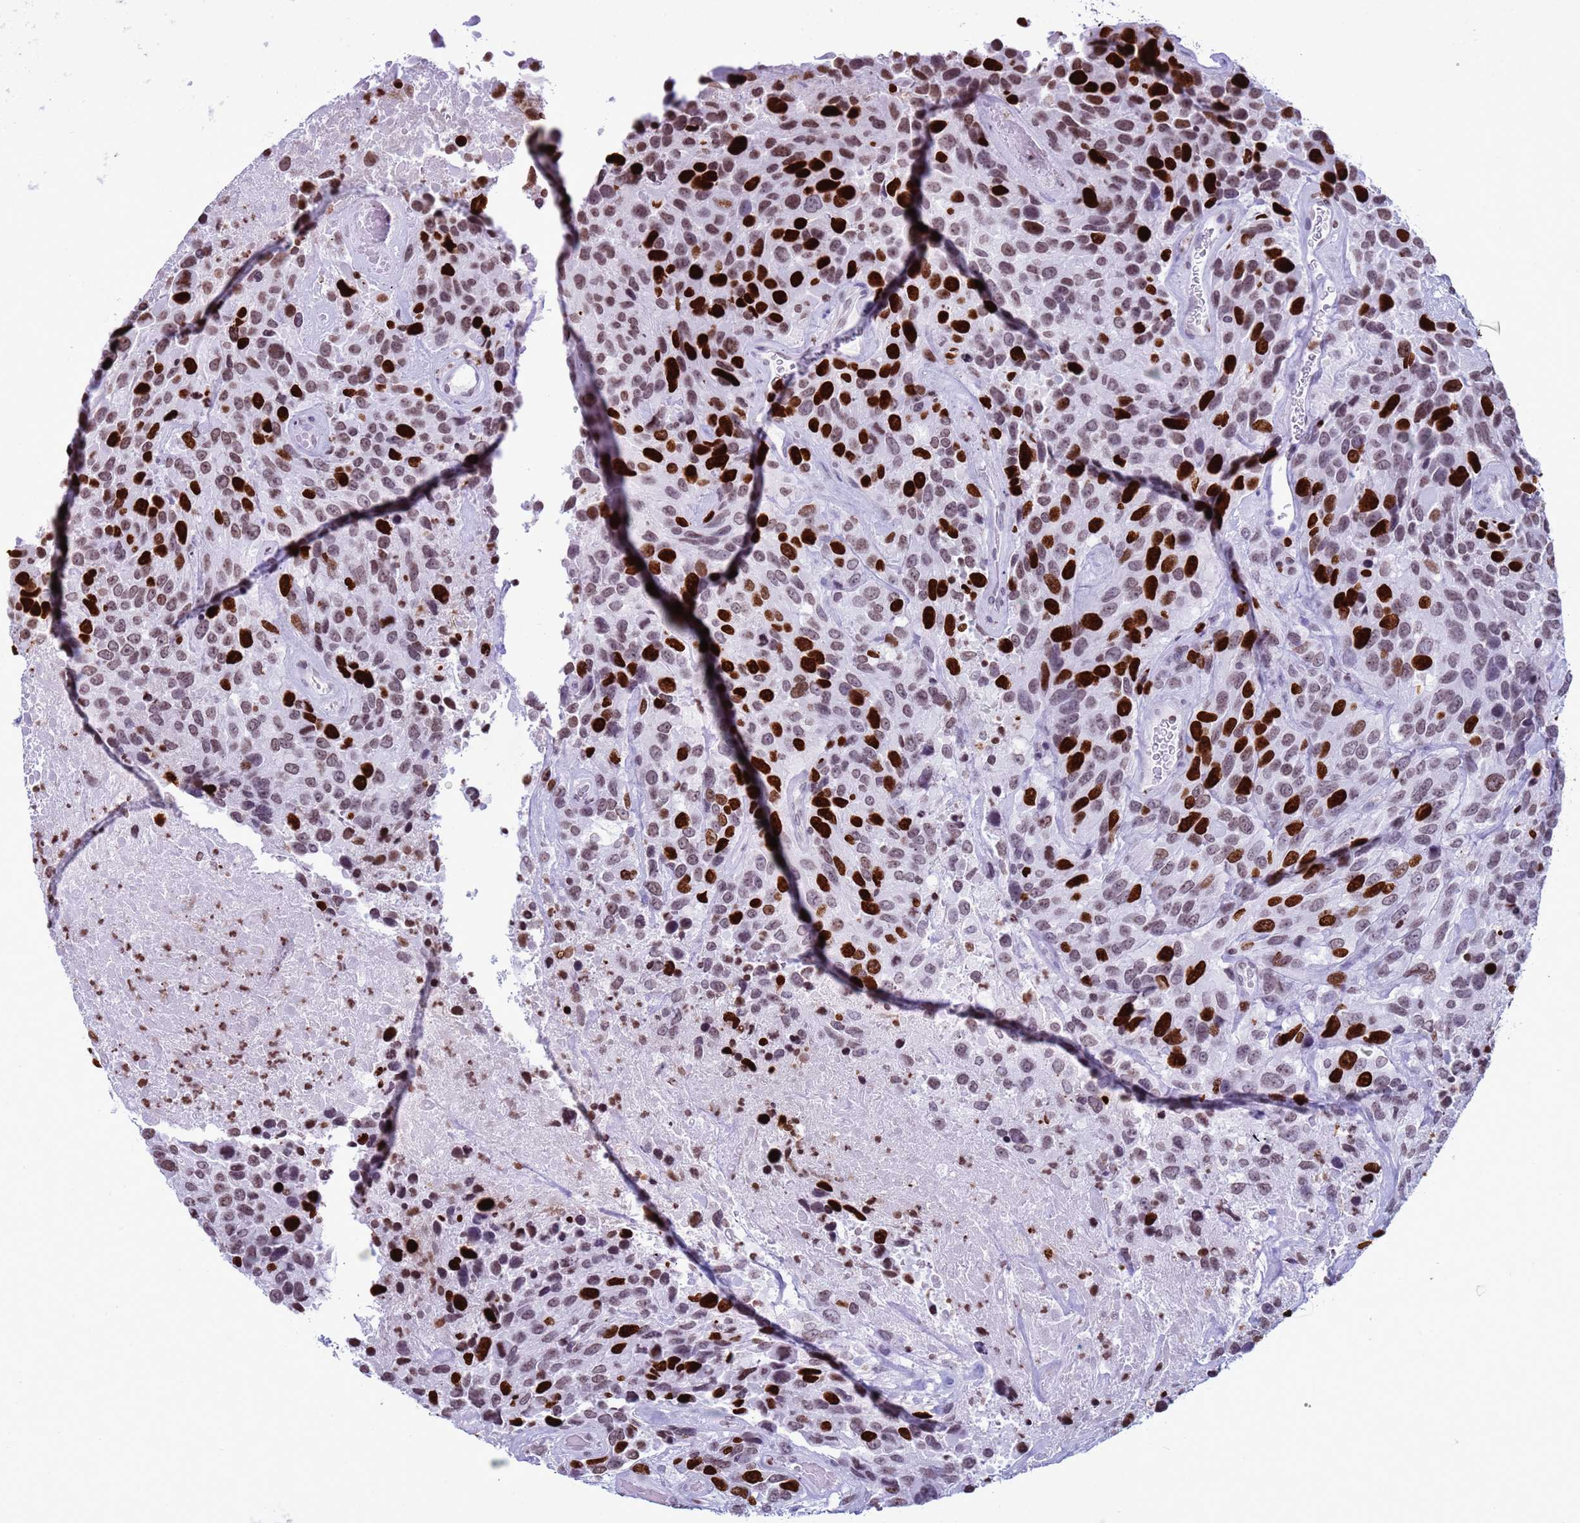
{"staining": {"intensity": "strong", "quantity": ">75%", "location": "nuclear"}, "tissue": "urothelial cancer", "cell_type": "Tumor cells", "image_type": "cancer", "snomed": [{"axis": "morphology", "description": "Urothelial carcinoma, High grade"}, {"axis": "topography", "description": "Urinary bladder"}], "caption": "Urothelial cancer was stained to show a protein in brown. There is high levels of strong nuclear expression in about >75% of tumor cells.", "gene": "H4C8", "patient": {"sex": "female", "age": 70}}